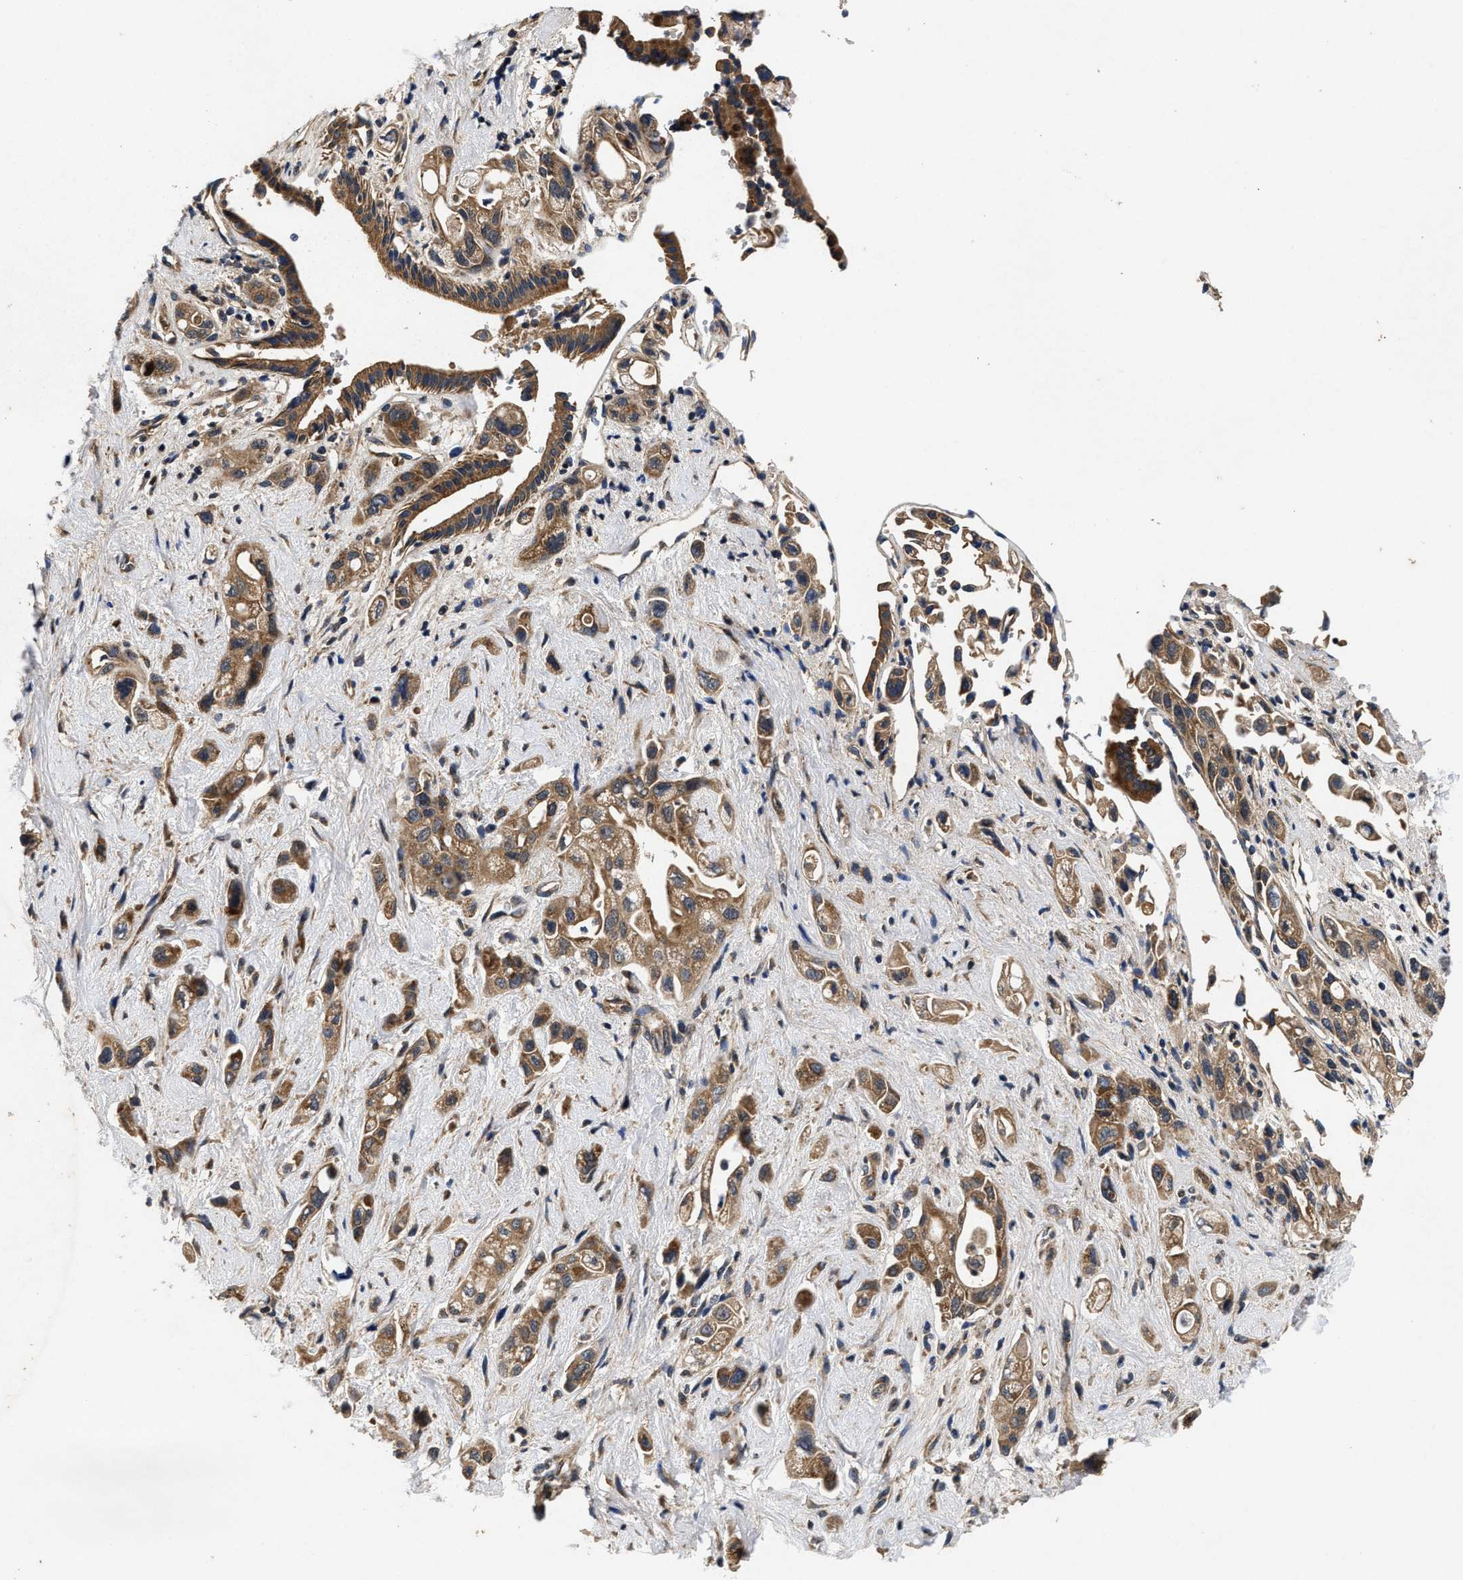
{"staining": {"intensity": "moderate", "quantity": ">75%", "location": "cytoplasmic/membranous"}, "tissue": "pancreatic cancer", "cell_type": "Tumor cells", "image_type": "cancer", "snomed": [{"axis": "morphology", "description": "Adenocarcinoma, NOS"}, {"axis": "topography", "description": "Pancreas"}], "caption": "Immunohistochemistry (DAB (3,3'-diaminobenzidine)) staining of human pancreatic cancer (adenocarcinoma) displays moderate cytoplasmic/membranous protein positivity in approximately >75% of tumor cells.", "gene": "EFNA4", "patient": {"sex": "female", "age": 66}}